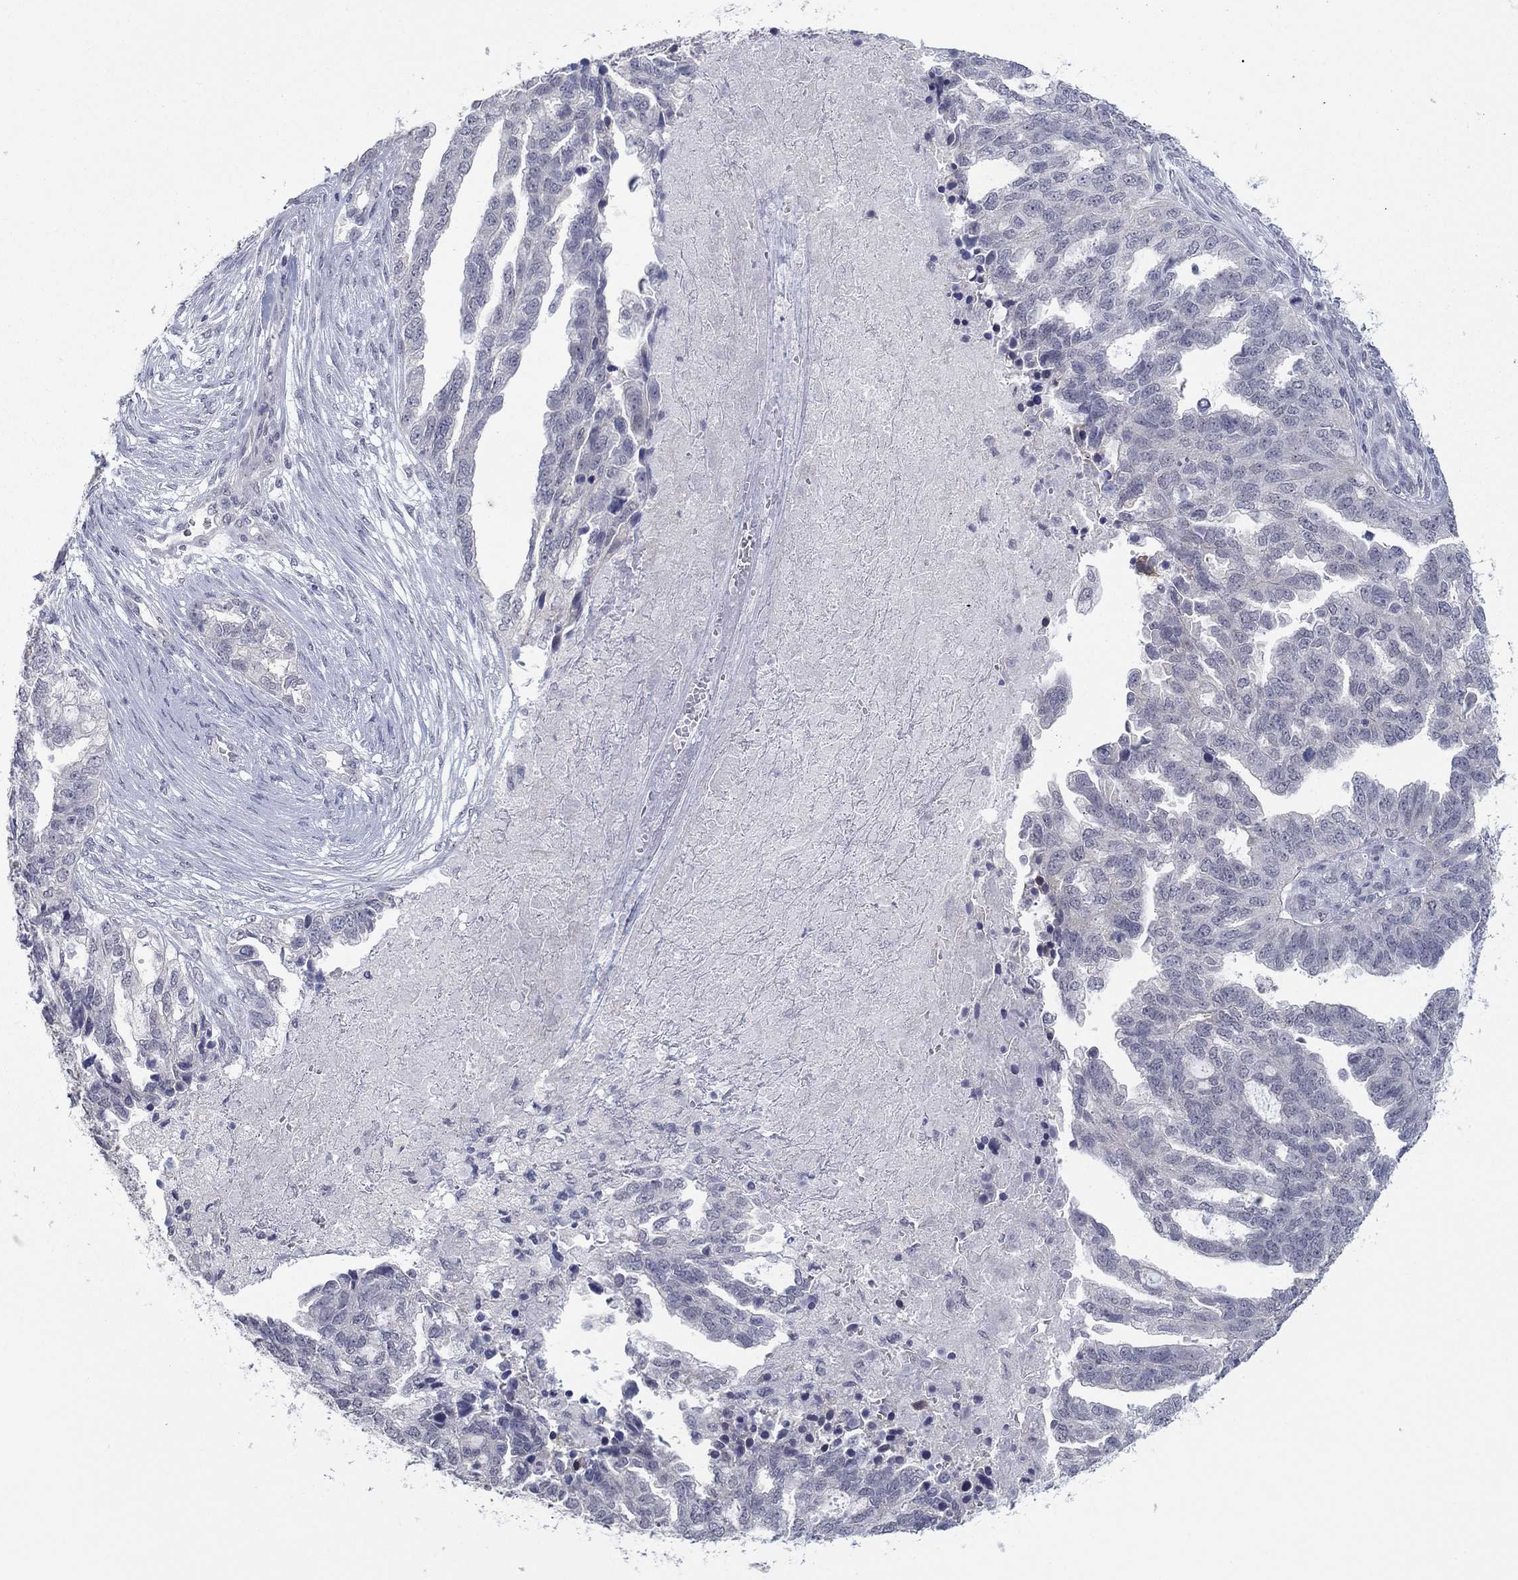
{"staining": {"intensity": "negative", "quantity": "none", "location": "none"}, "tissue": "ovarian cancer", "cell_type": "Tumor cells", "image_type": "cancer", "snomed": [{"axis": "morphology", "description": "Cystadenocarcinoma, serous, NOS"}, {"axis": "topography", "description": "Ovary"}], "caption": "IHC of human ovarian serous cystadenocarcinoma reveals no expression in tumor cells.", "gene": "SLC22A2", "patient": {"sex": "female", "age": 51}}